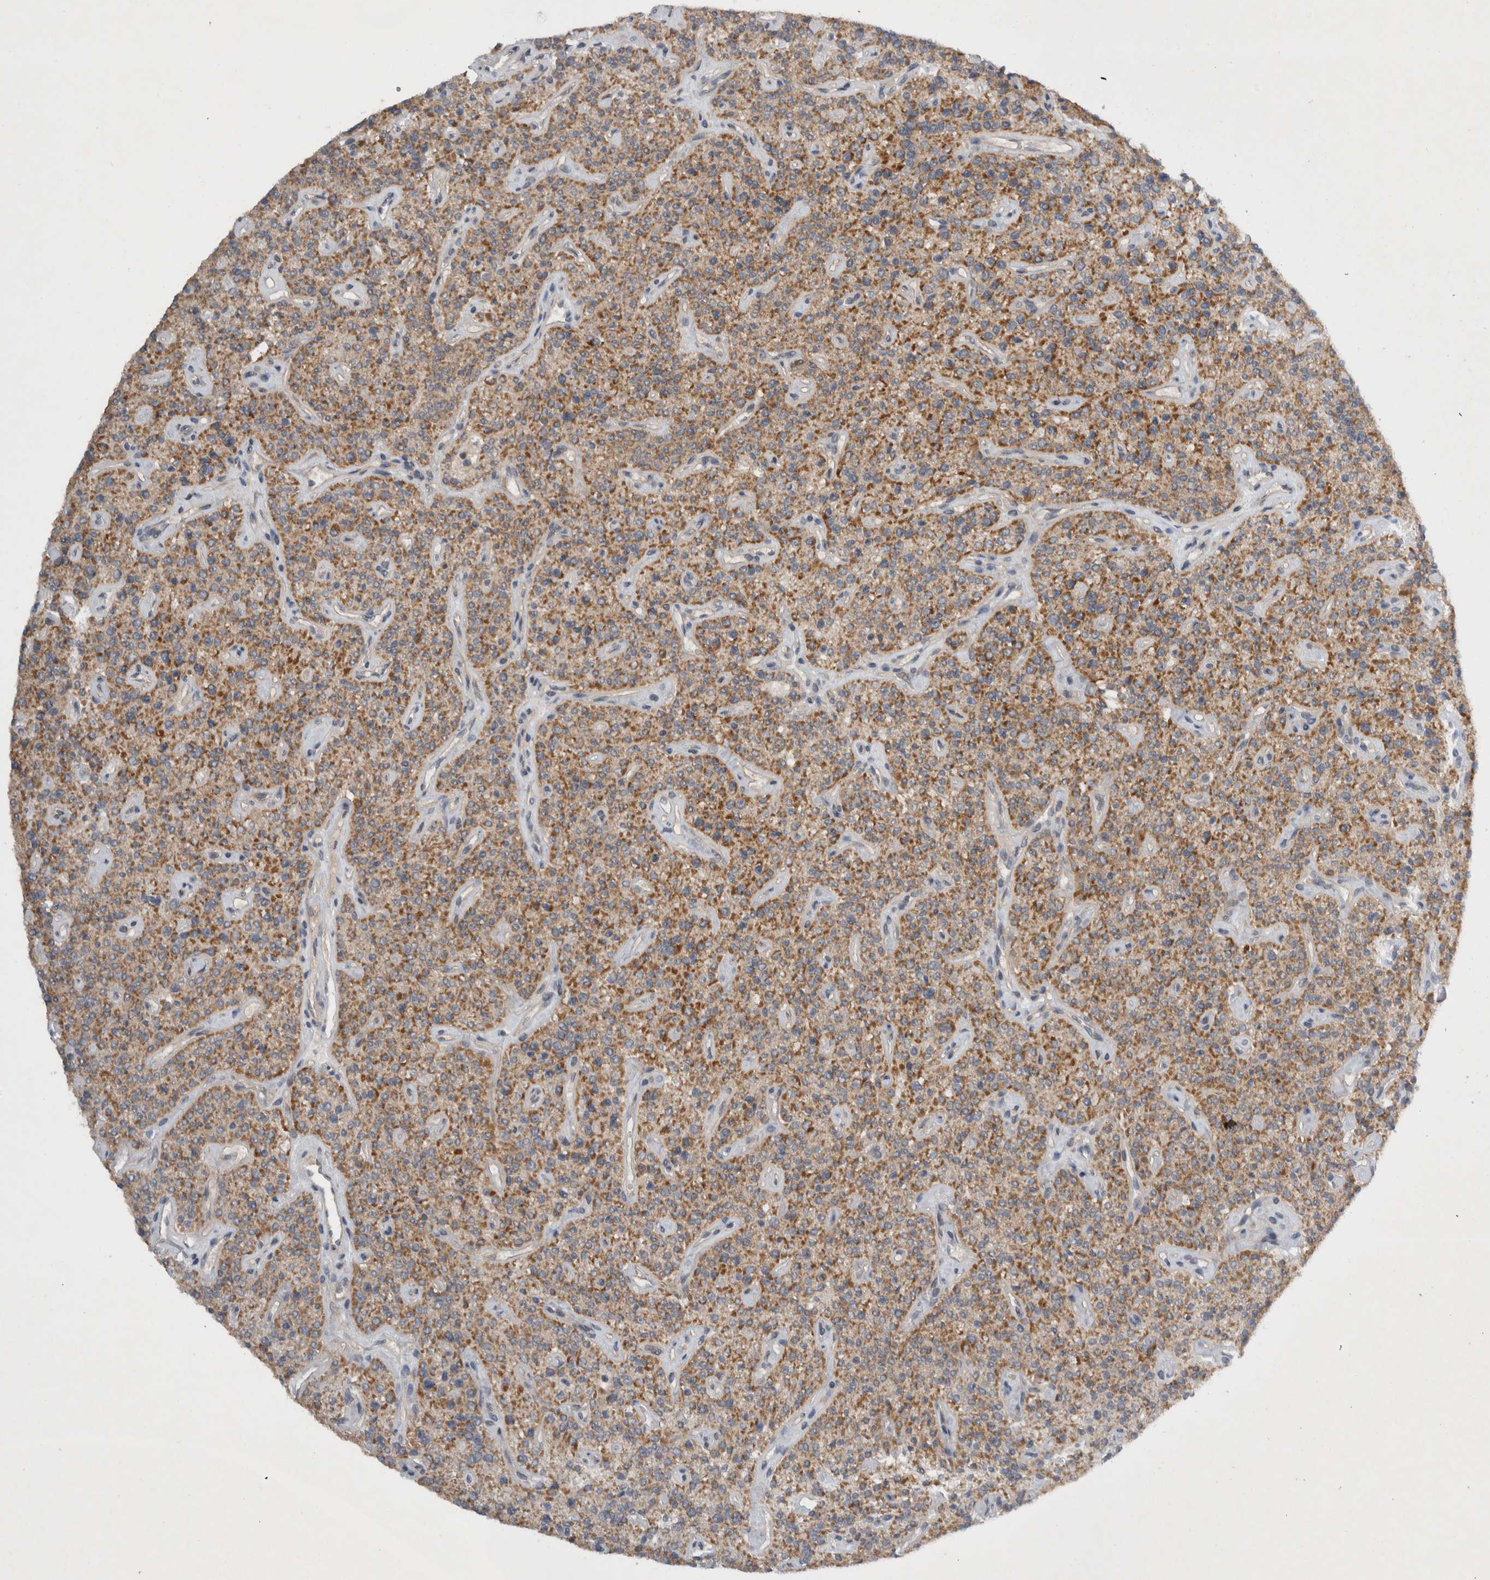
{"staining": {"intensity": "moderate", "quantity": ">75%", "location": "cytoplasmic/membranous"}, "tissue": "parathyroid gland", "cell_type": "Glandular cells", "image_type": "normal", "snomed": [{"axis": "morphology", "description": "Normal tissue, NOS"}, {"axis": "topography", "description": "Parathyroid gland"}], "caption": "Glandular cells exhibit medium levels of moderate cytoplasmic/membranous expression in about >75% of cells in unremarkable parathyroid gland.", "gene": "SCARA5", "patient": {"sex": "male", "age": 46}}